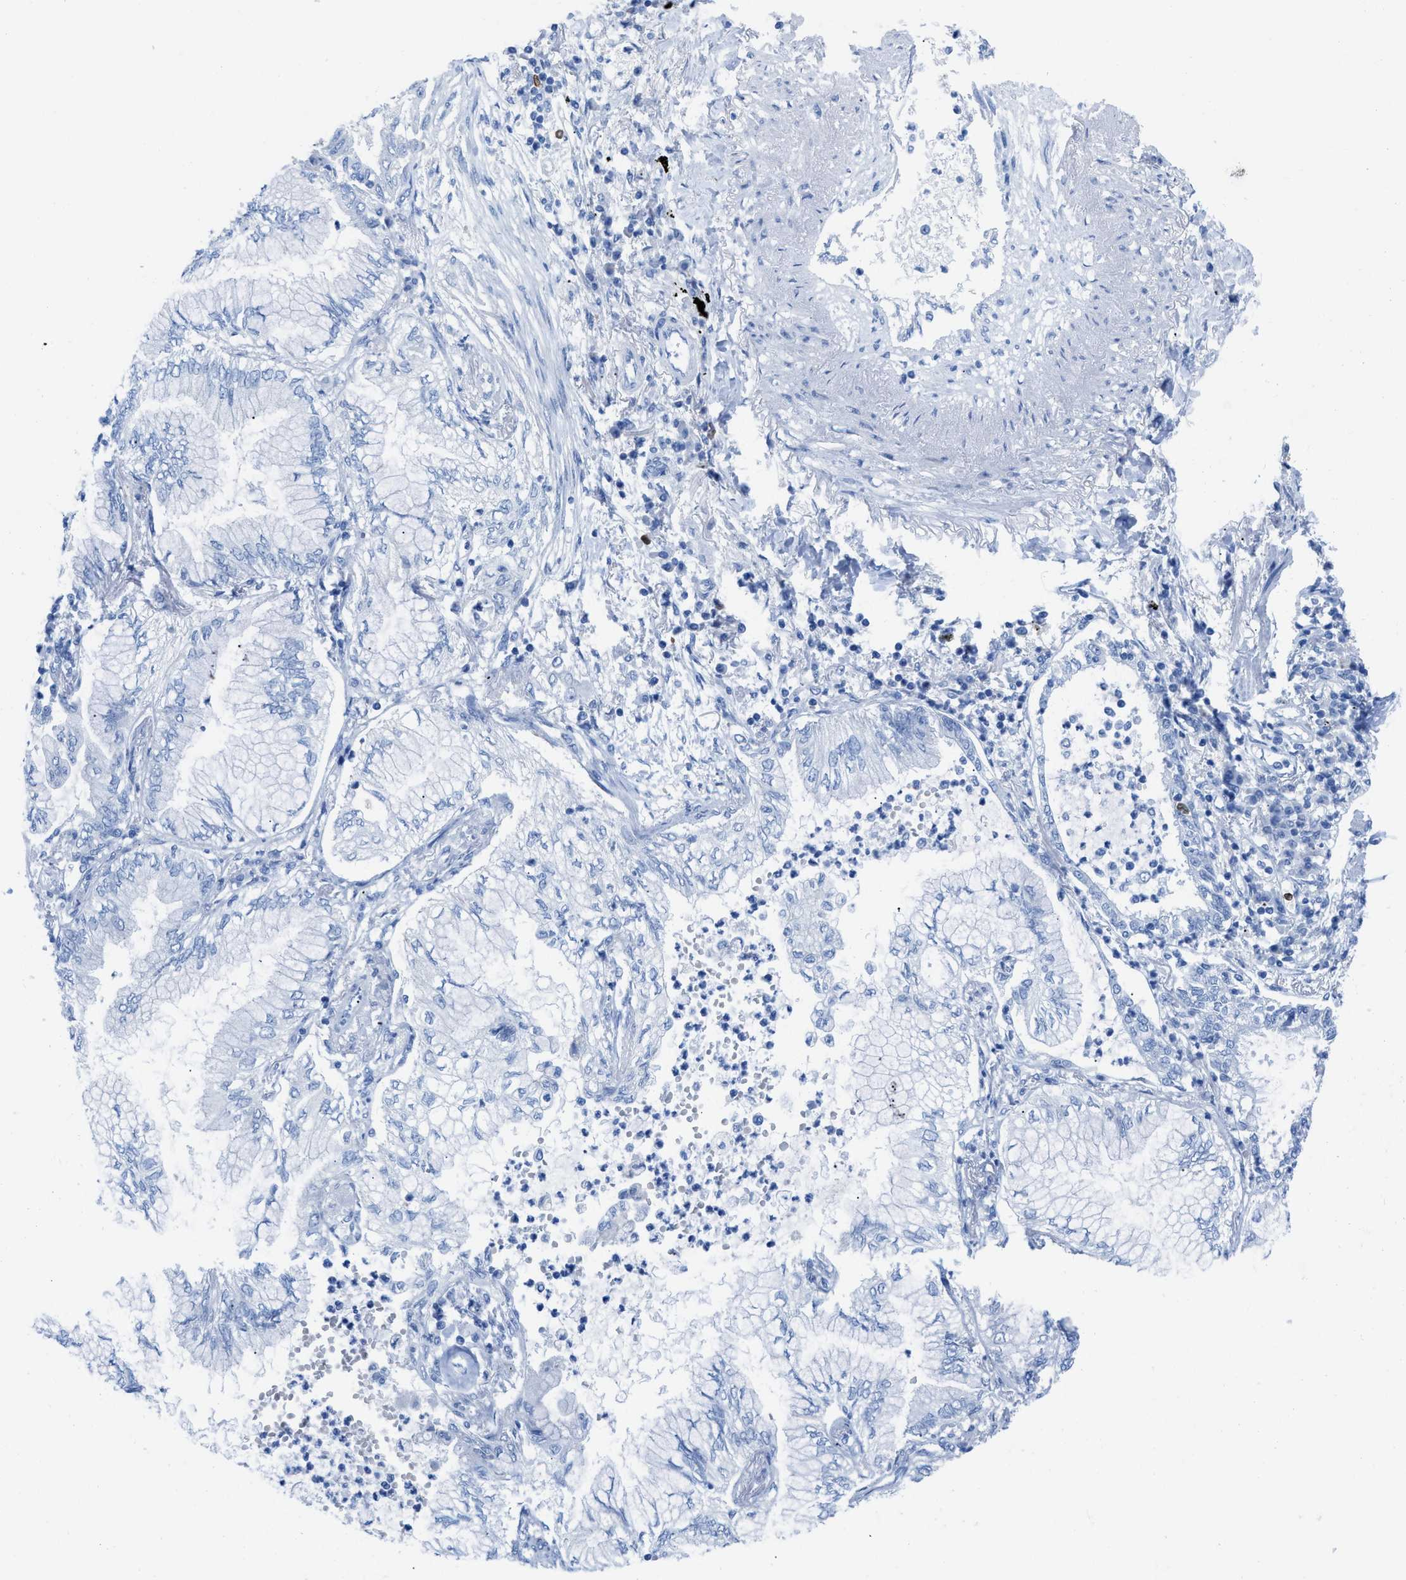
{"staining": {"intensity": "negative", "quantity": "none", "location": "none"}, "tissue": "lung cancer", "cell_type": "Tumor cells", "image_type": "cancer", "snomed": [{"axis": "morphology", "description": "Normal tissue, NOS"}, {"axis": "morphology", "description": "Adenocarcinoma, NOS"}, {"axis": "topography", "description": "Bronchus"}, {"axis": "topography", "description": "Lung"}], "caption": "Tumor cells are negative for protein expression in human lung adenocarcinoma.", "gene": "TCL1A", "patient": {"sex": "female", "age": 70}}